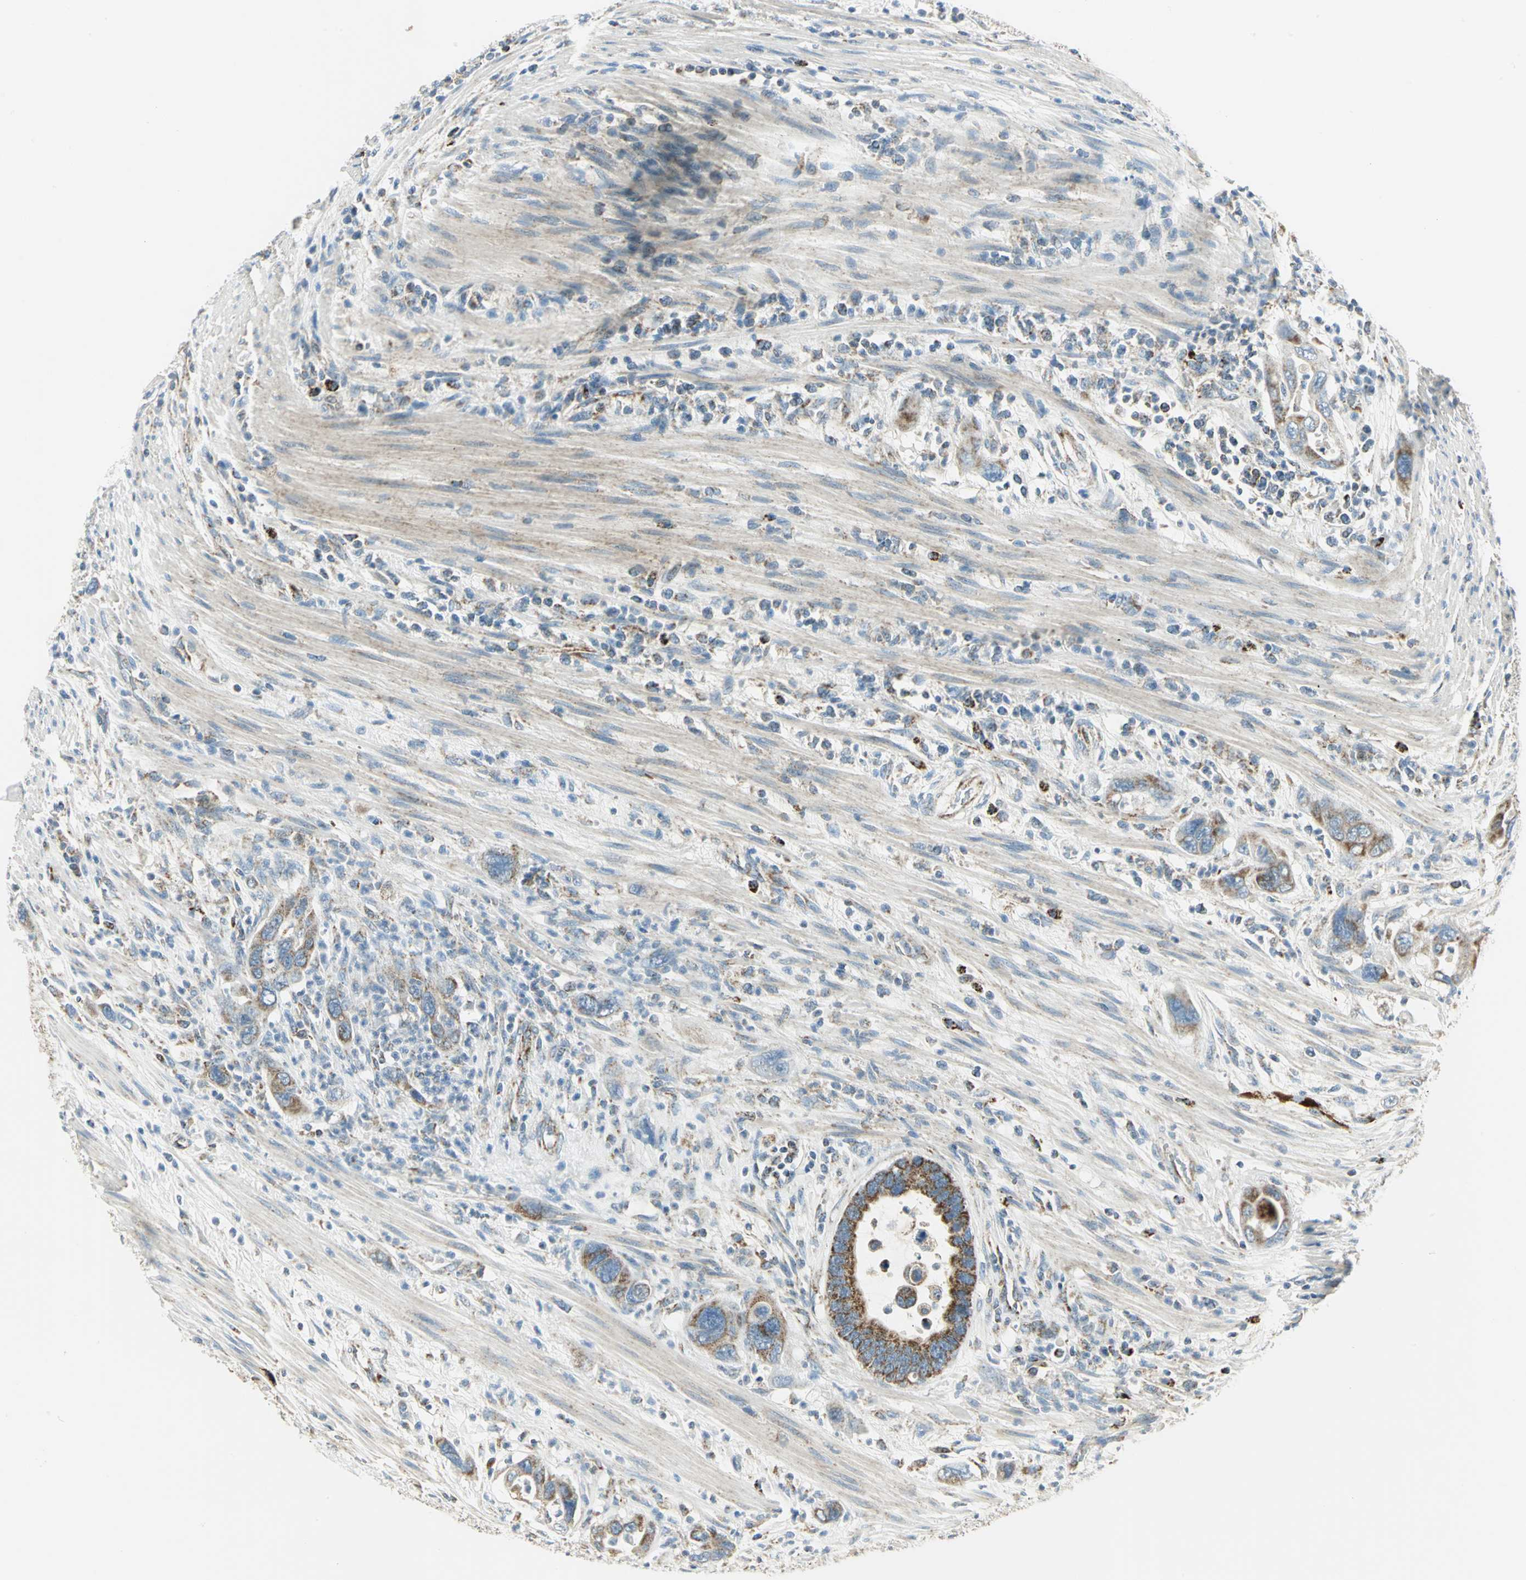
{"staining": {"intensity": "moderate", "quantity": ">75%", "location": "cytoplasmic/membranous"}, "tissue": "pancreatic cancer", "cell_type": "Tumor cells", "image_type": "cancer", "snomed": [{"axis": "morphology", "description": "Adenocarcinoma, NOS"}, {"axis": "topography", "description": "Pancreas"}], "caption": "Pancreatic cancer was stained to show a protein in brown. There is medium levels of moderate cytoplasmic/membranous positivity in about >75% of tumor cells.", "gene": "ACADM", "patient": {"sex": "female", "age": 71}}